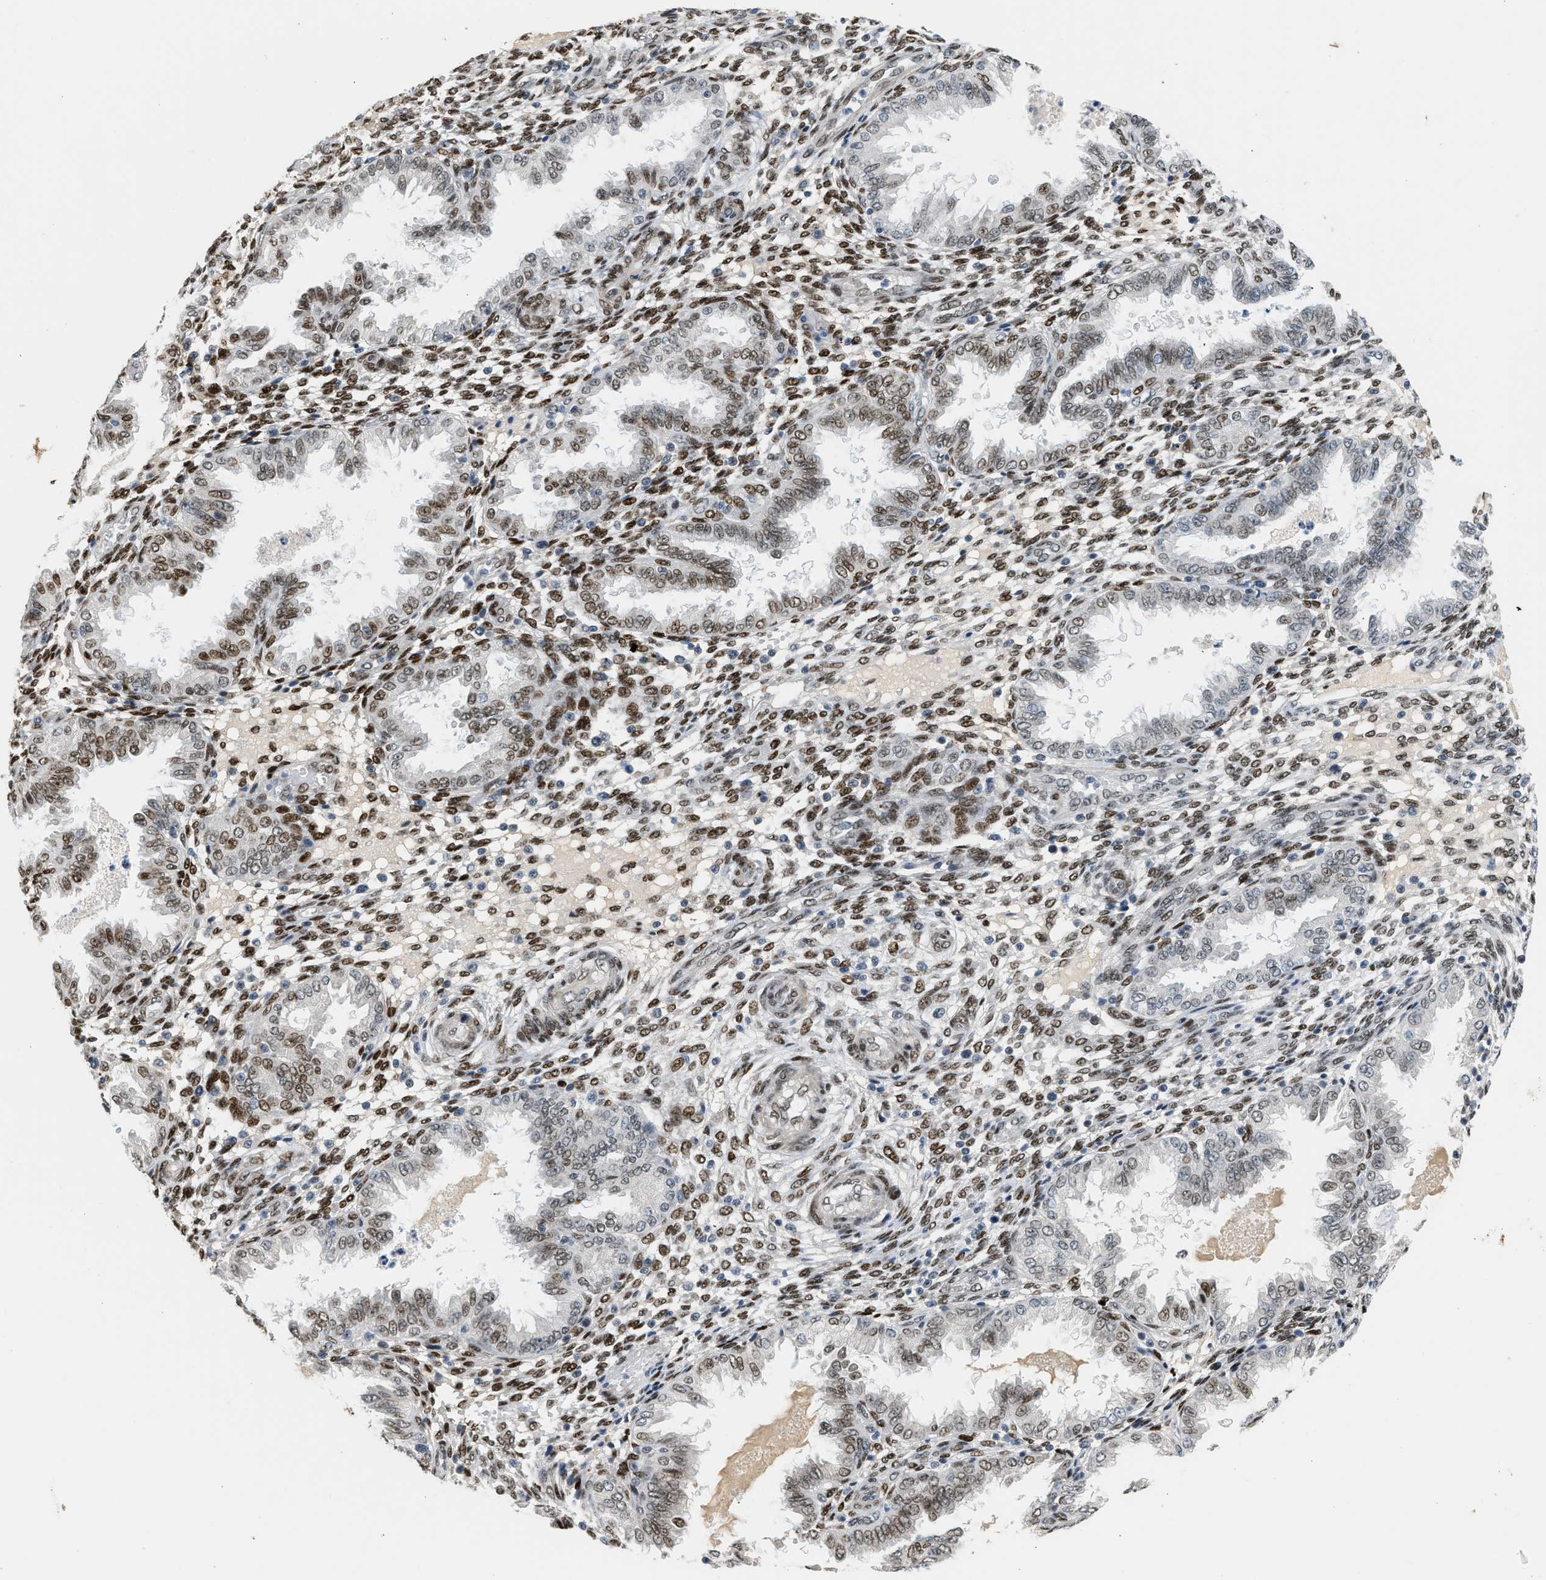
{"staining": {"intensity": "strong", "quantity": "25%-75%", "location": "nuclear"}, "tissue": "endometrium", "cell_type": "Cells in endometrial stroma", "image_type": "normal", "snomed": [{"axis": "morphology", "description": "Normal tissue, NOS"}, {"axis": "topography", "description": "Endometrium"}], "caption": "Human endometrium stained with a brown dye shows strong nuclear positive expression in about 25%-75% of cells in endometrial stroma.", "gene": "ZBTB20", "patient": {"sex": "female", "age": 33}}